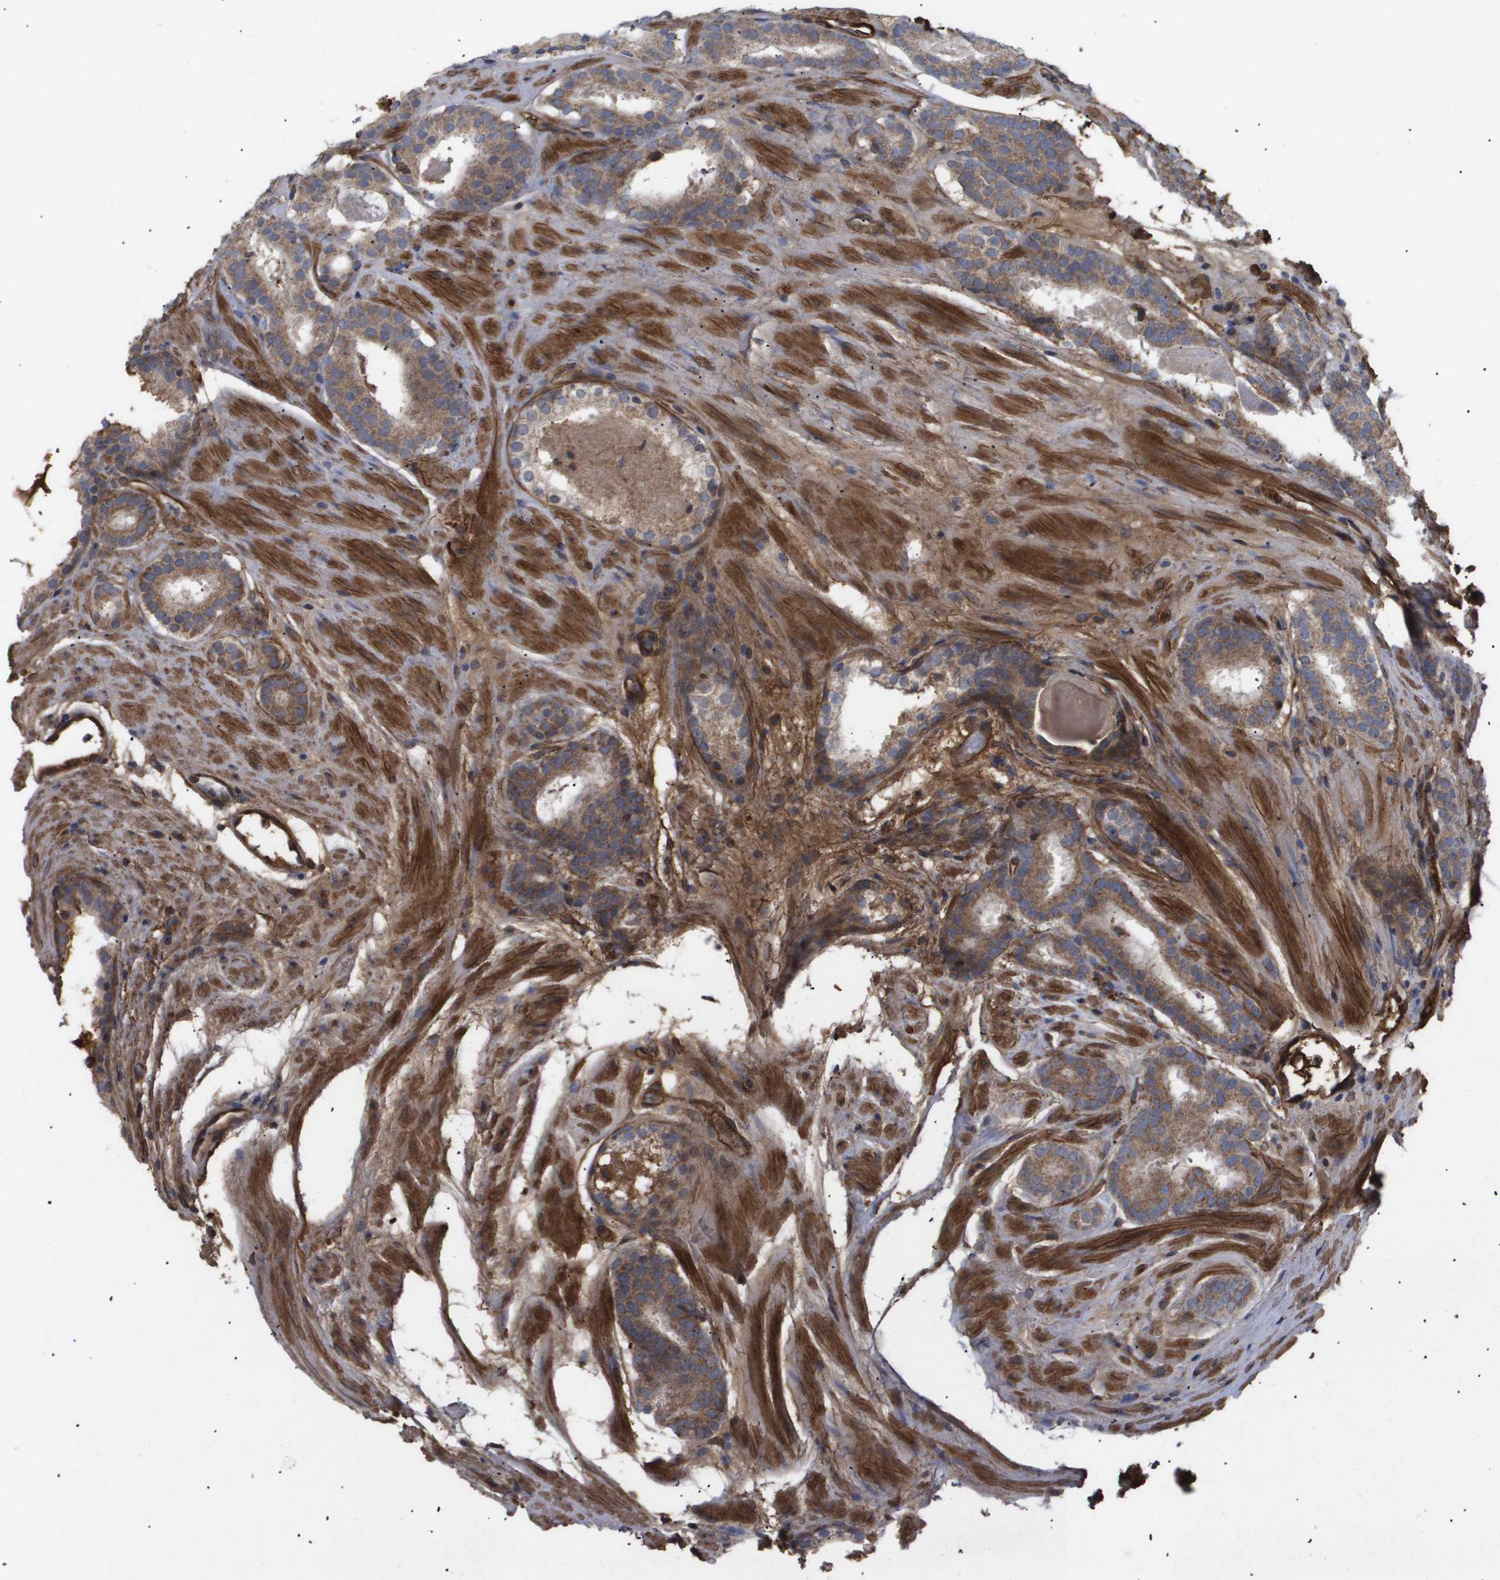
{"staining": {"intensity": "moderate", "quantity": ">75%", "location": "cytoplasmic/membranous"}, "tissue": "prostate cancer", "cell_type": "Tumor cells", "image_type": "cancer", "snomed": [{"axis": "morphology", "description": "Adenocarcinoma, Low grade"}, {"axis": "topography", "description": "Prostate"}], "caption": "A medium amount of moderate cytoplasmic/membranous staining is seen in approximately >75% of tumor cells in prostate cancer tissue.", "gene": "TNS1", "patient": {"sex": "male", "age": 69}}